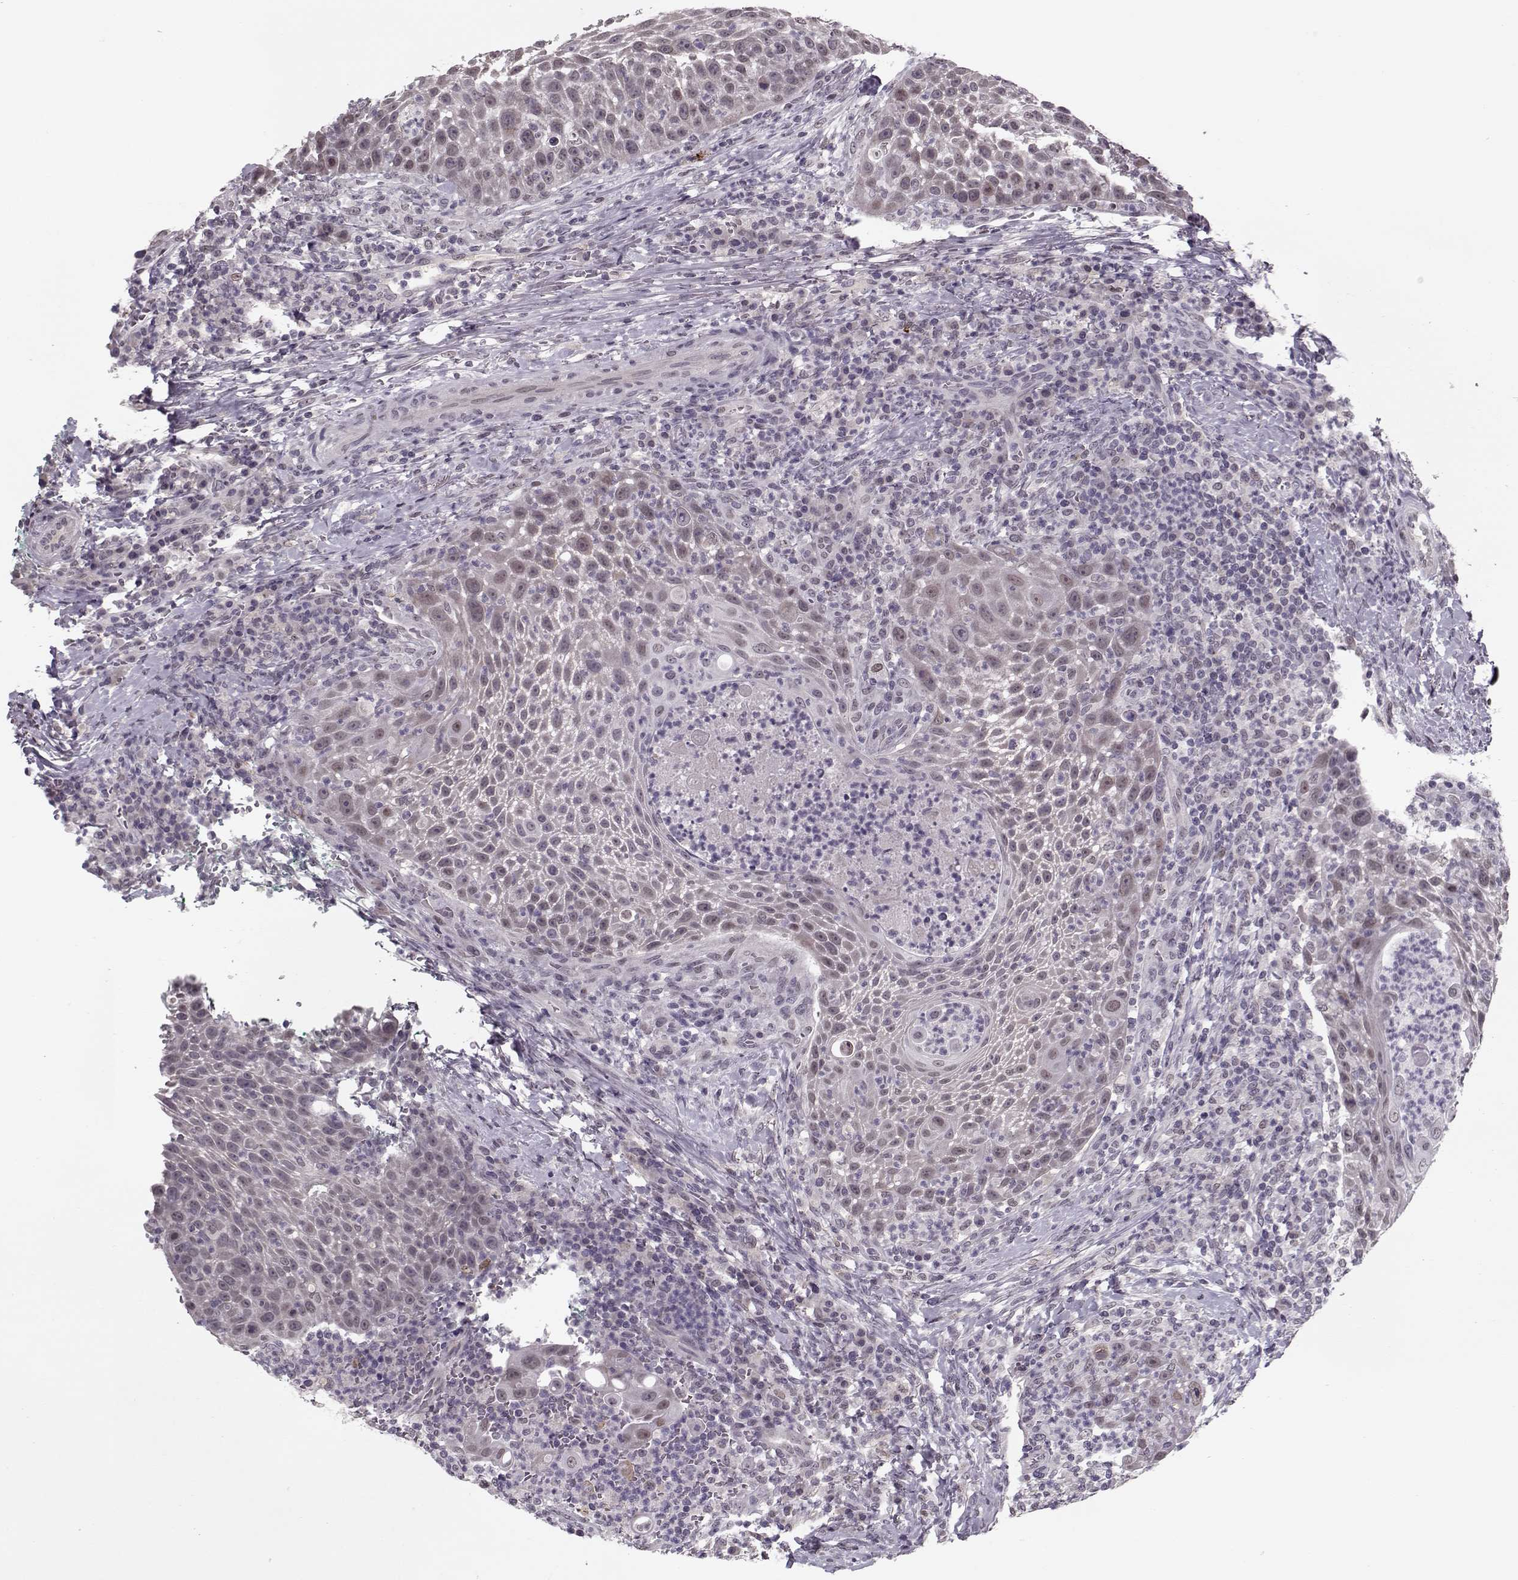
{"staining": {"intensity": "weak", "quantity": "<25%", "location": "cytoplasmic/membranous,nuclear"}, "tissue": "head and neck cancer", "cell_type": "Tumor cells", "image_type": "cancer", "snomed": [{"axis": "morphology", "description": "Squamous cell carcinoma, NOS"}, {"axis": "topography", "description": "Head-Neck"}], "caption": "High power microscopy micrograph of an IHC image of head and neck cancer (squamous cell carcinoma), revealing no significant staining in tumor cells. (DAB (3,3'-diaminobenzidine) IHC with hematoxylin counter stain).", "gene": "DNAI3", "patient": {"sex": "male", "age": 69}}